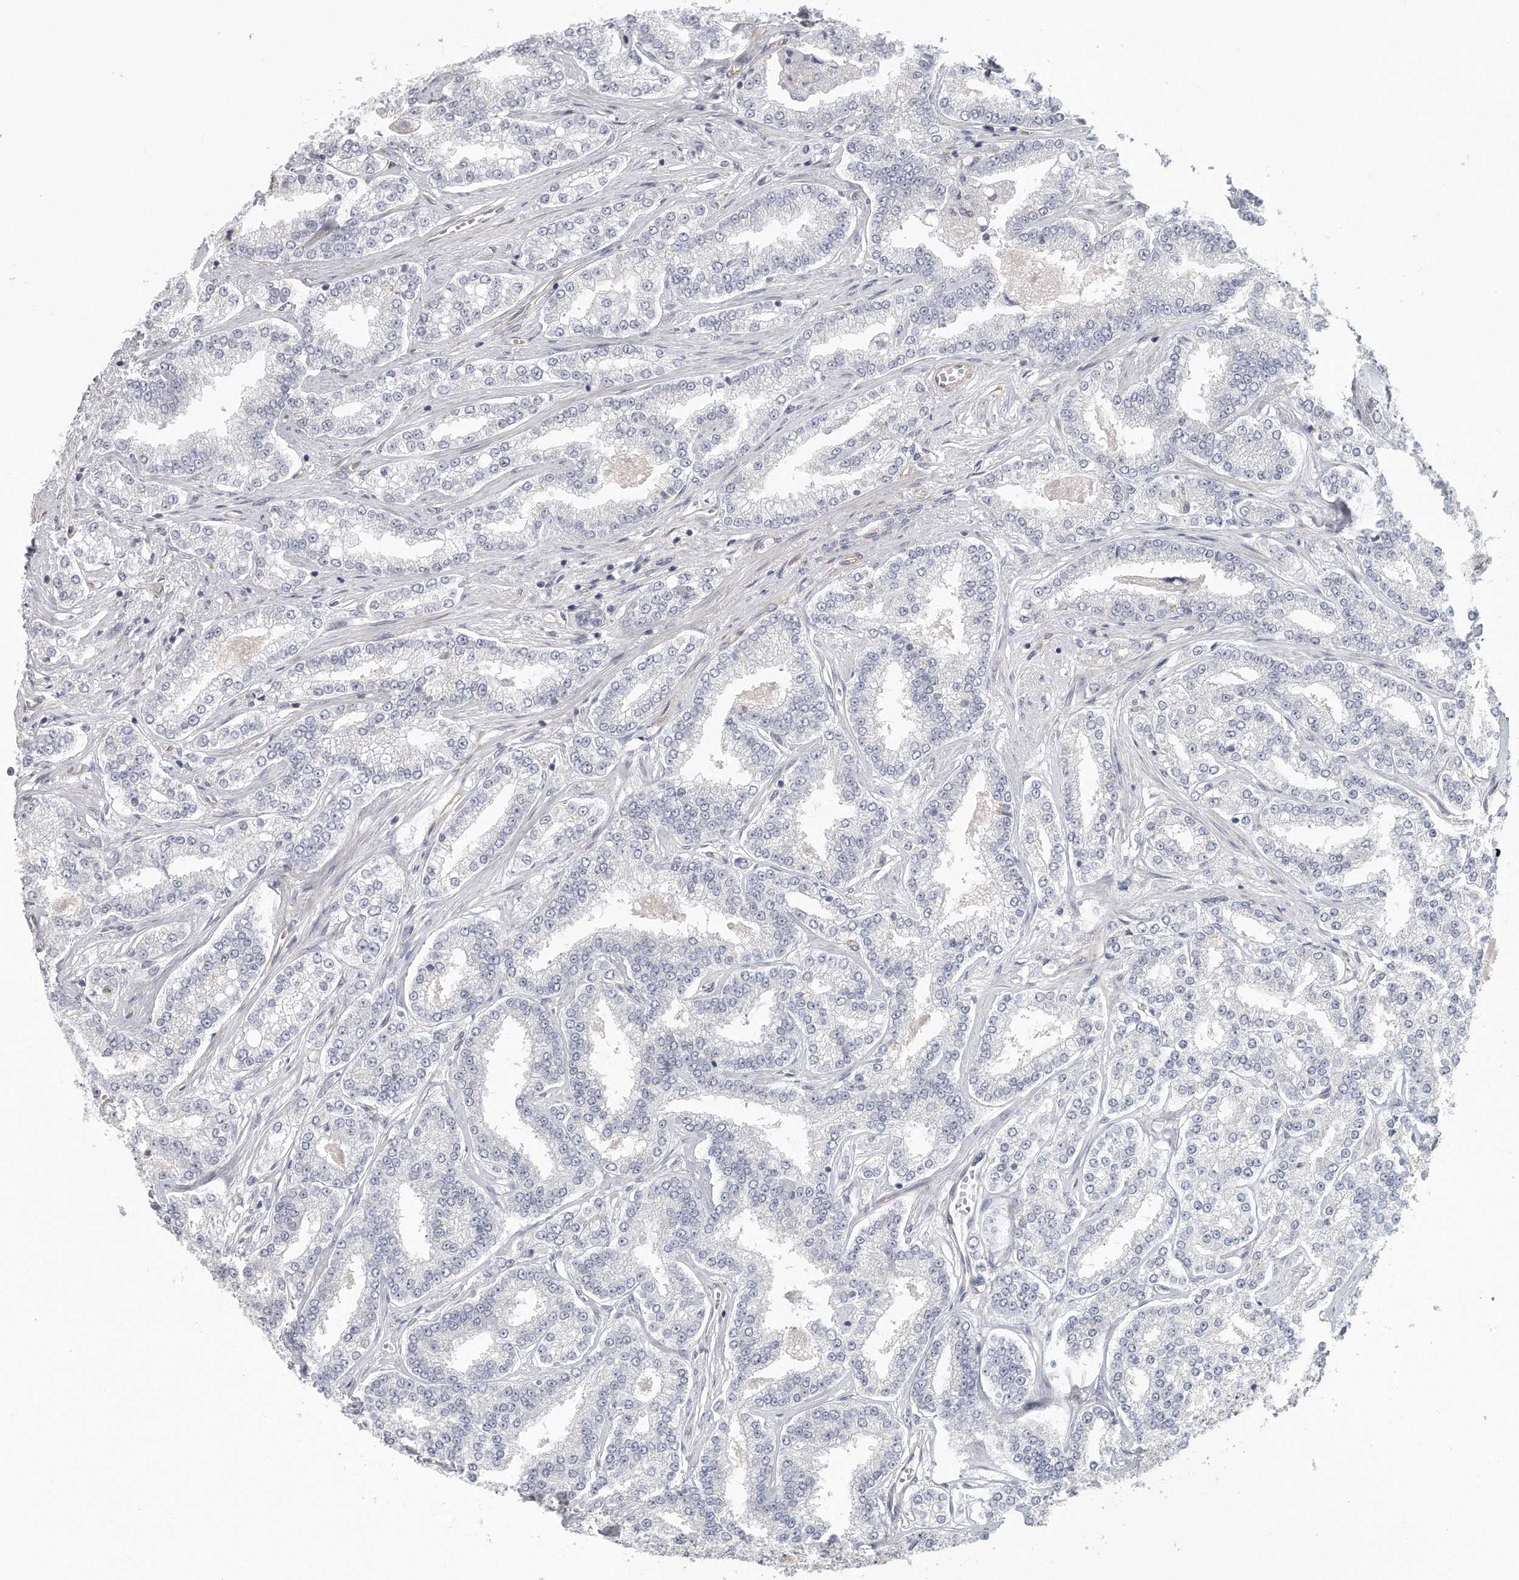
{"staining": {"intensity": "negative", "quantity": "none", "location": "none"}, "tissue": "prostate cancer", "cell_type": "Tumor cells", "image_type": "cancer", "snomed": [{"axis": "morphology", "description": "Normal tissue, NOS"}, {"axis": "morphology", "description": "Adenocarcinoma, High grade"}, {"axis": "topography", "description": "Prostate"}], "caption": "The image shows no staining of tumor cells in high-grade adenocarcinoma (prostate). (DAB immunohistochemistry, high magnification).", "gene": "MTERF4", "patient": {"sex": "male", "age": 83}}